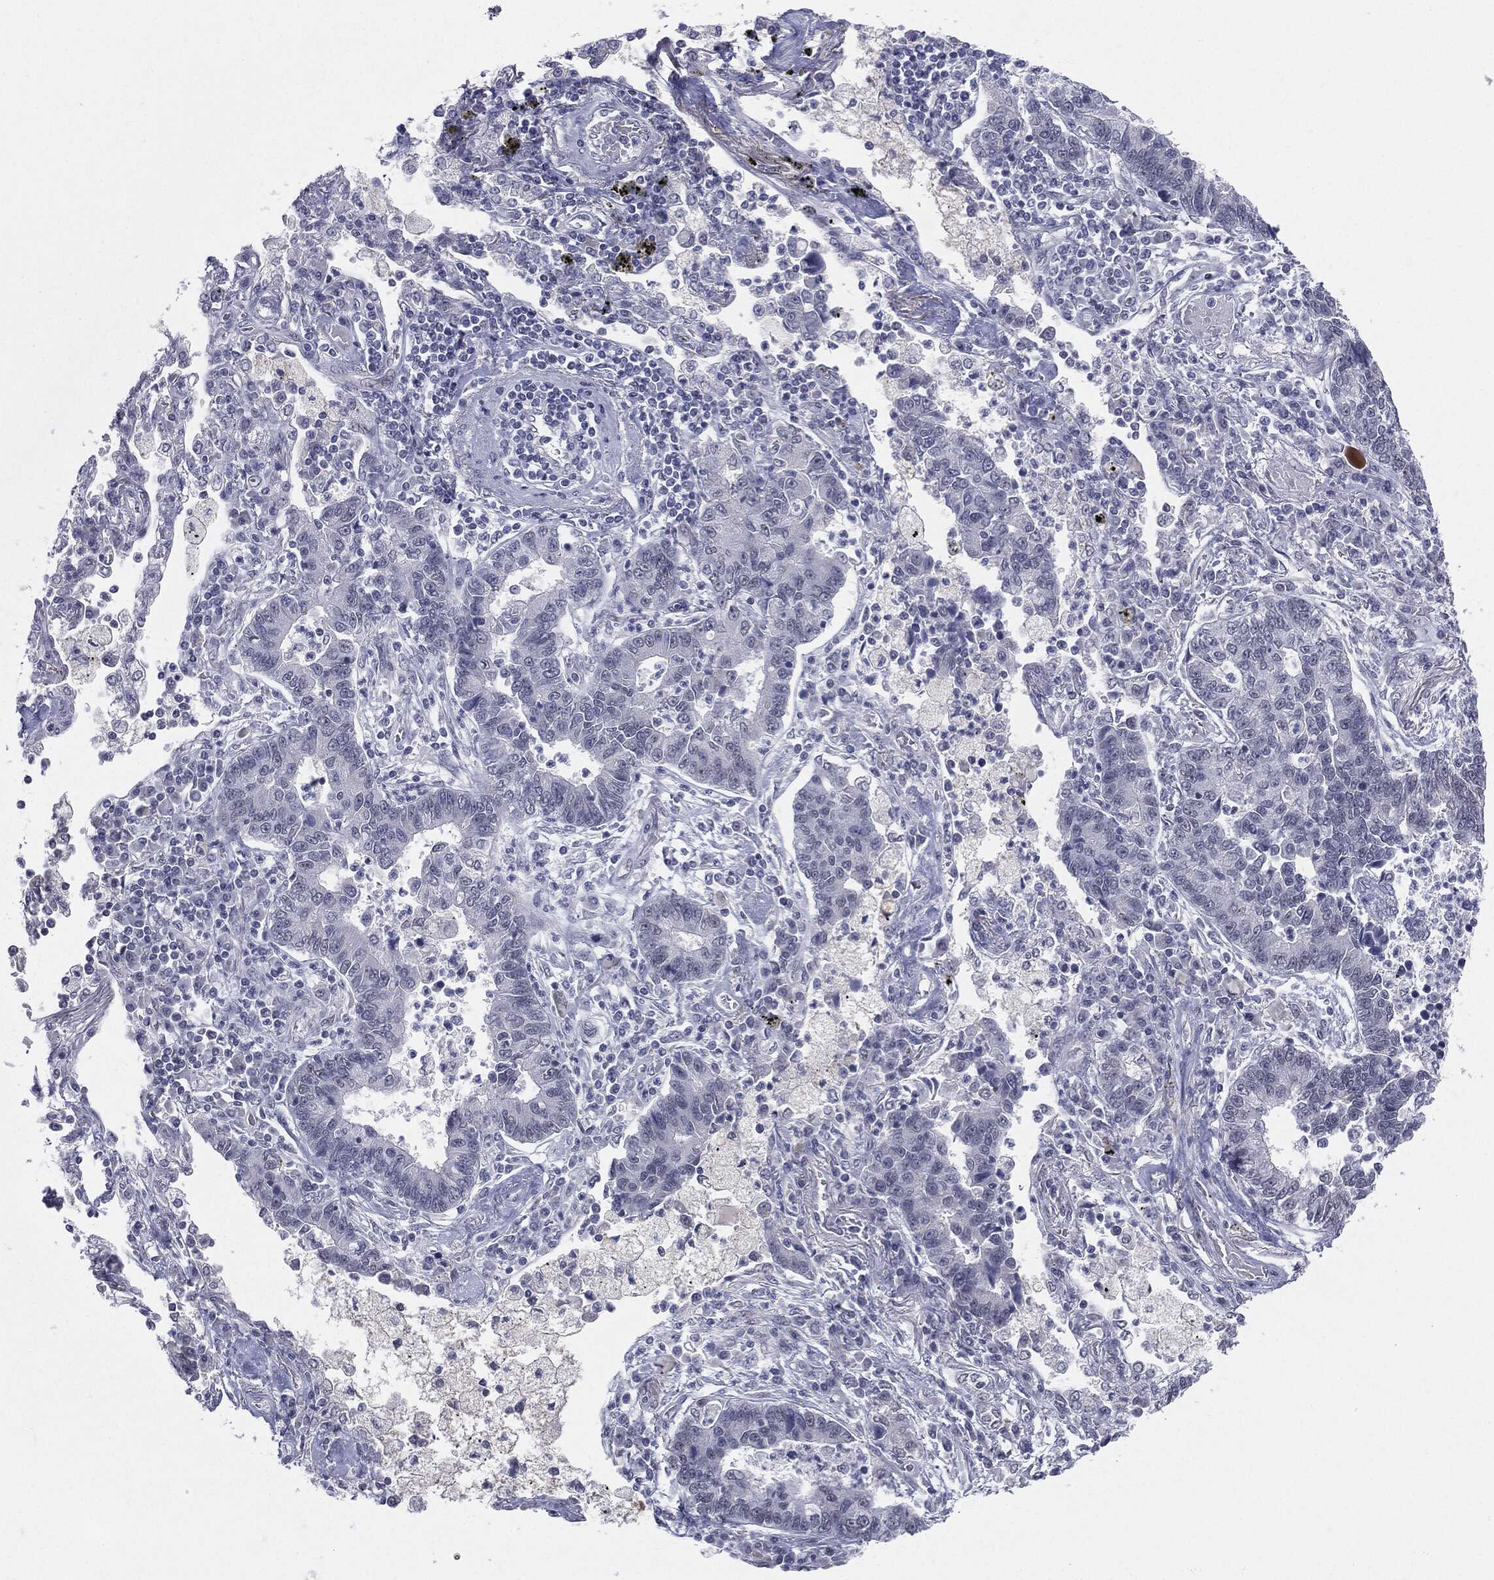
{"staining": {"intensity": "negative", "quantity": "none", "location": "none"}, "tissue": "lung cancer", "cell_type": "Tumor cells", "image_type": "cancer", "snomed": [{"axis": "morphology", "description": "Adenocarcinoma, NOS"}, {"axis": "topography", "description": "Lung"}], "caption": "Immunohistochemical staining of human lung cancer exhibits no significant expression in tumor cells.", "gene": "SLC5A5", "patient": {"sex": "female", "age": 57}}